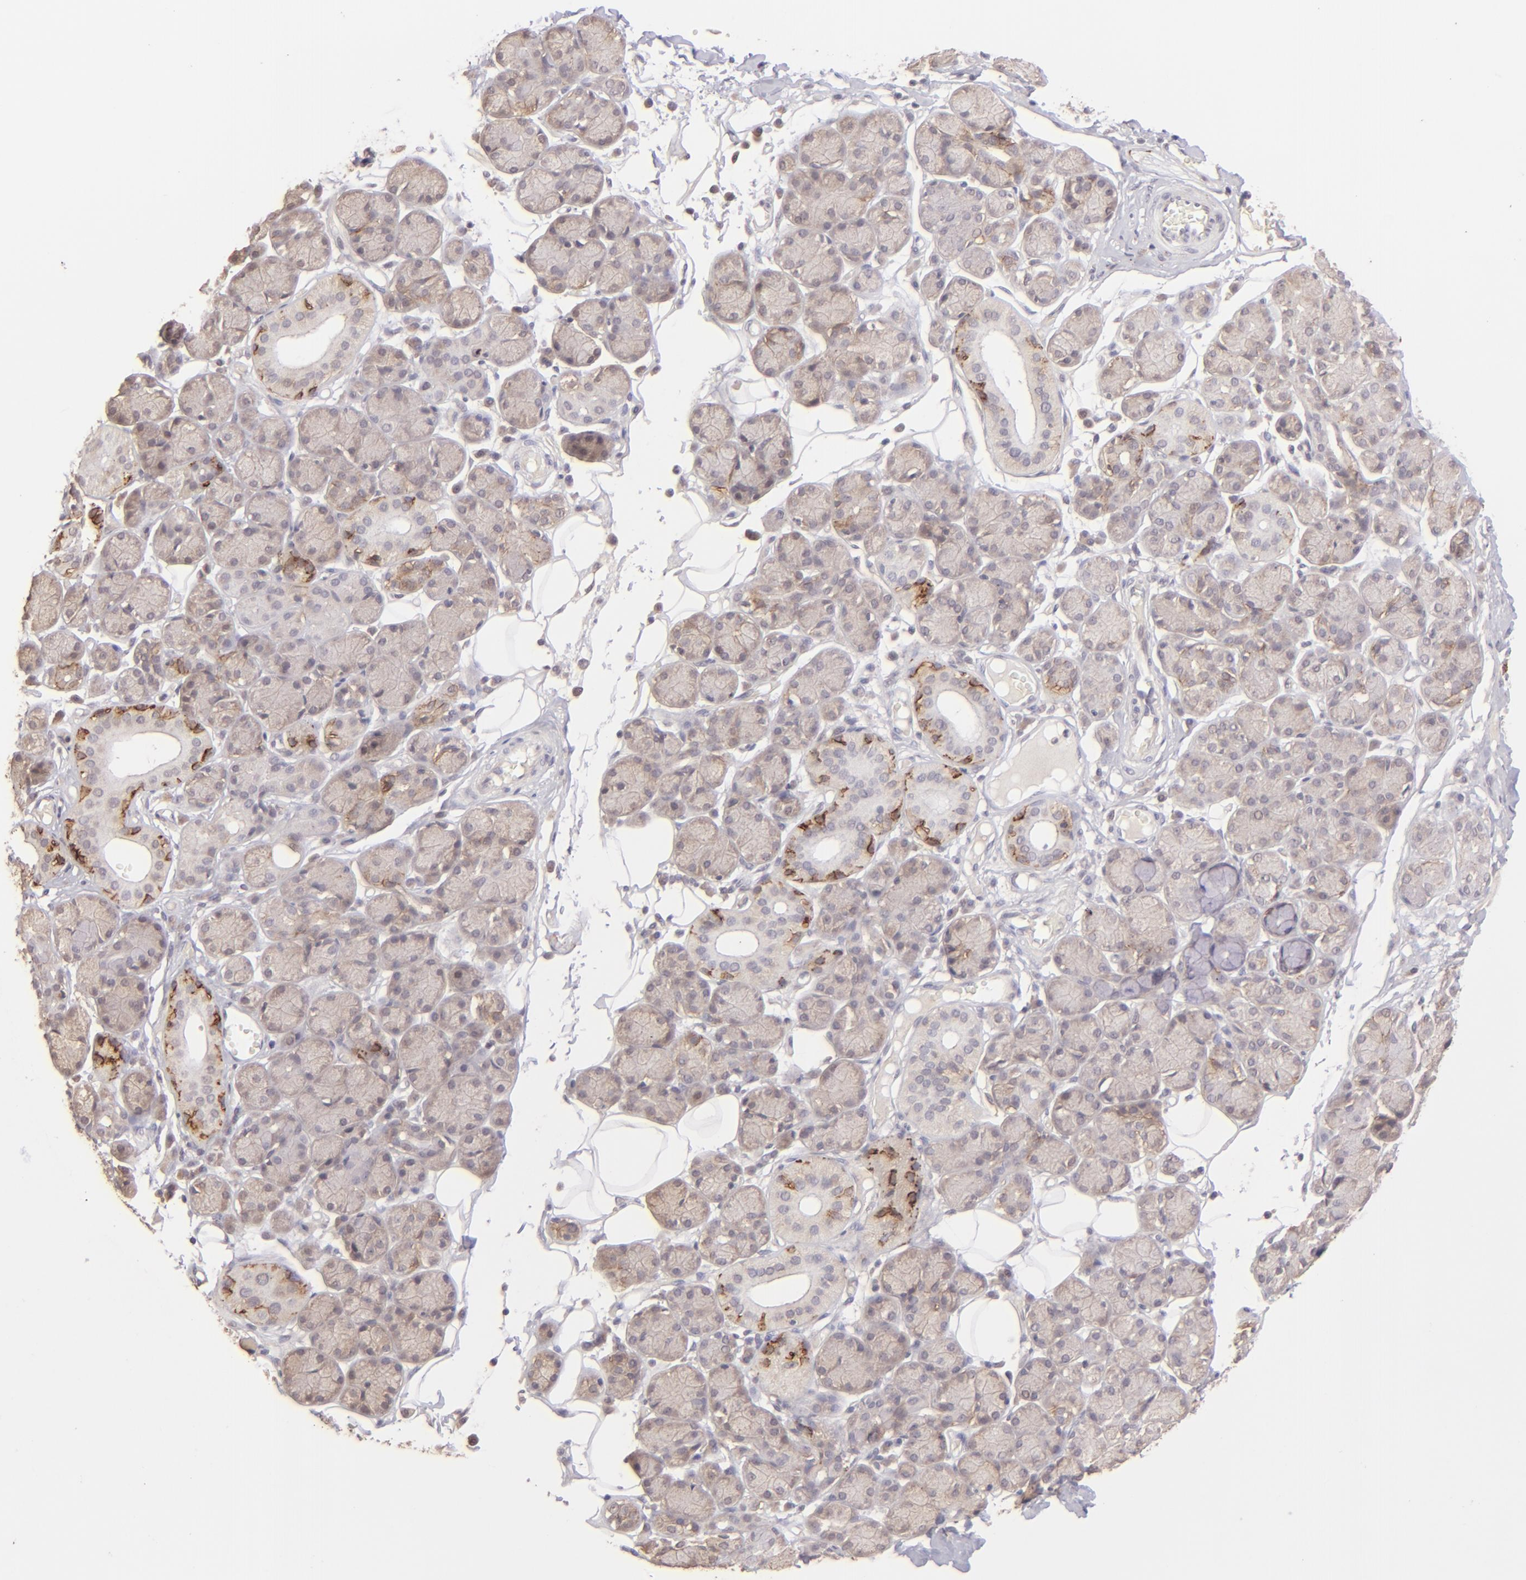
{"staining": {"intensity": "moderate", "quantity": ">75%", "location": "cytoplasmic/membranous"}, "tissue": "salivary gland", "cell_type": "Glandular cells", "image_type": "normal", "snomed": [{"axis": "morphology", "description": "Normal tissue, NOS"}, {"axis": "topography", "description": "Salivary gland"}], "caption": "Salivary gland was stained to show a protein in brown. There is medium levels of moderate cytoplasmic/membranous staining in about >75% of glandular cells. Immunohistochemistry (ihc) stains the protein of interest in brown and the nuclei are stained blue.", "gene": "CLDN1", "patient": {"sex": "male", "age": 54}}